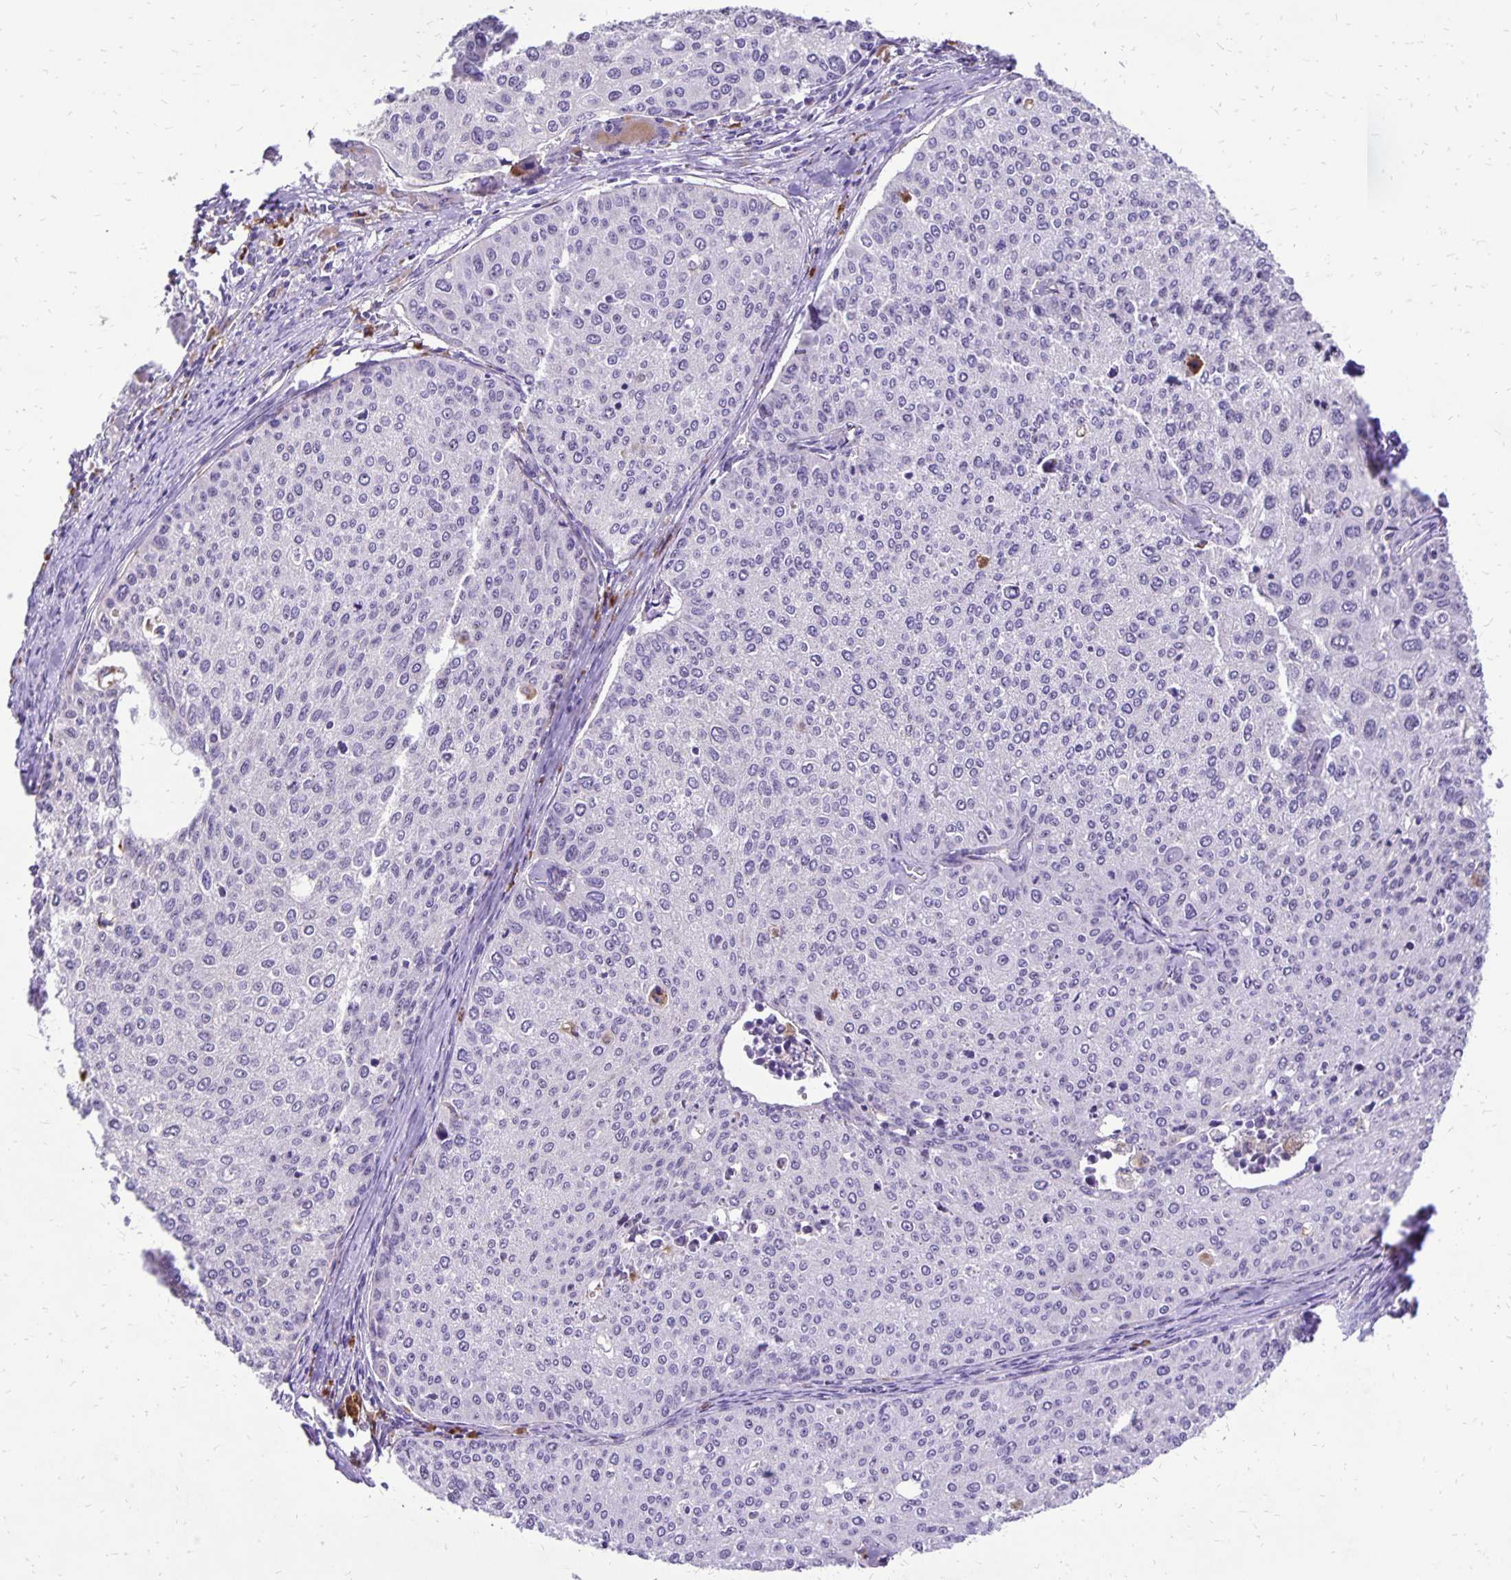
{"staining": {"intensity": "negative", "quantity": "none", "location": "none"}, "tissue": "cervical cancer", "cell_type": "Tumor cells", "image_type": "cancer", "snomed": [{"axis": "morphology", "description": "Squamous cell carcinoma, NOS"}, {"axis": "topography", "description": "Cervix"}], "caption": "Photomicrograph shows no protein positivity in tumor cells of cervical cancer tissue.", "gene": "EIF5A", "patient": {"sex": "female", "age": 38}}